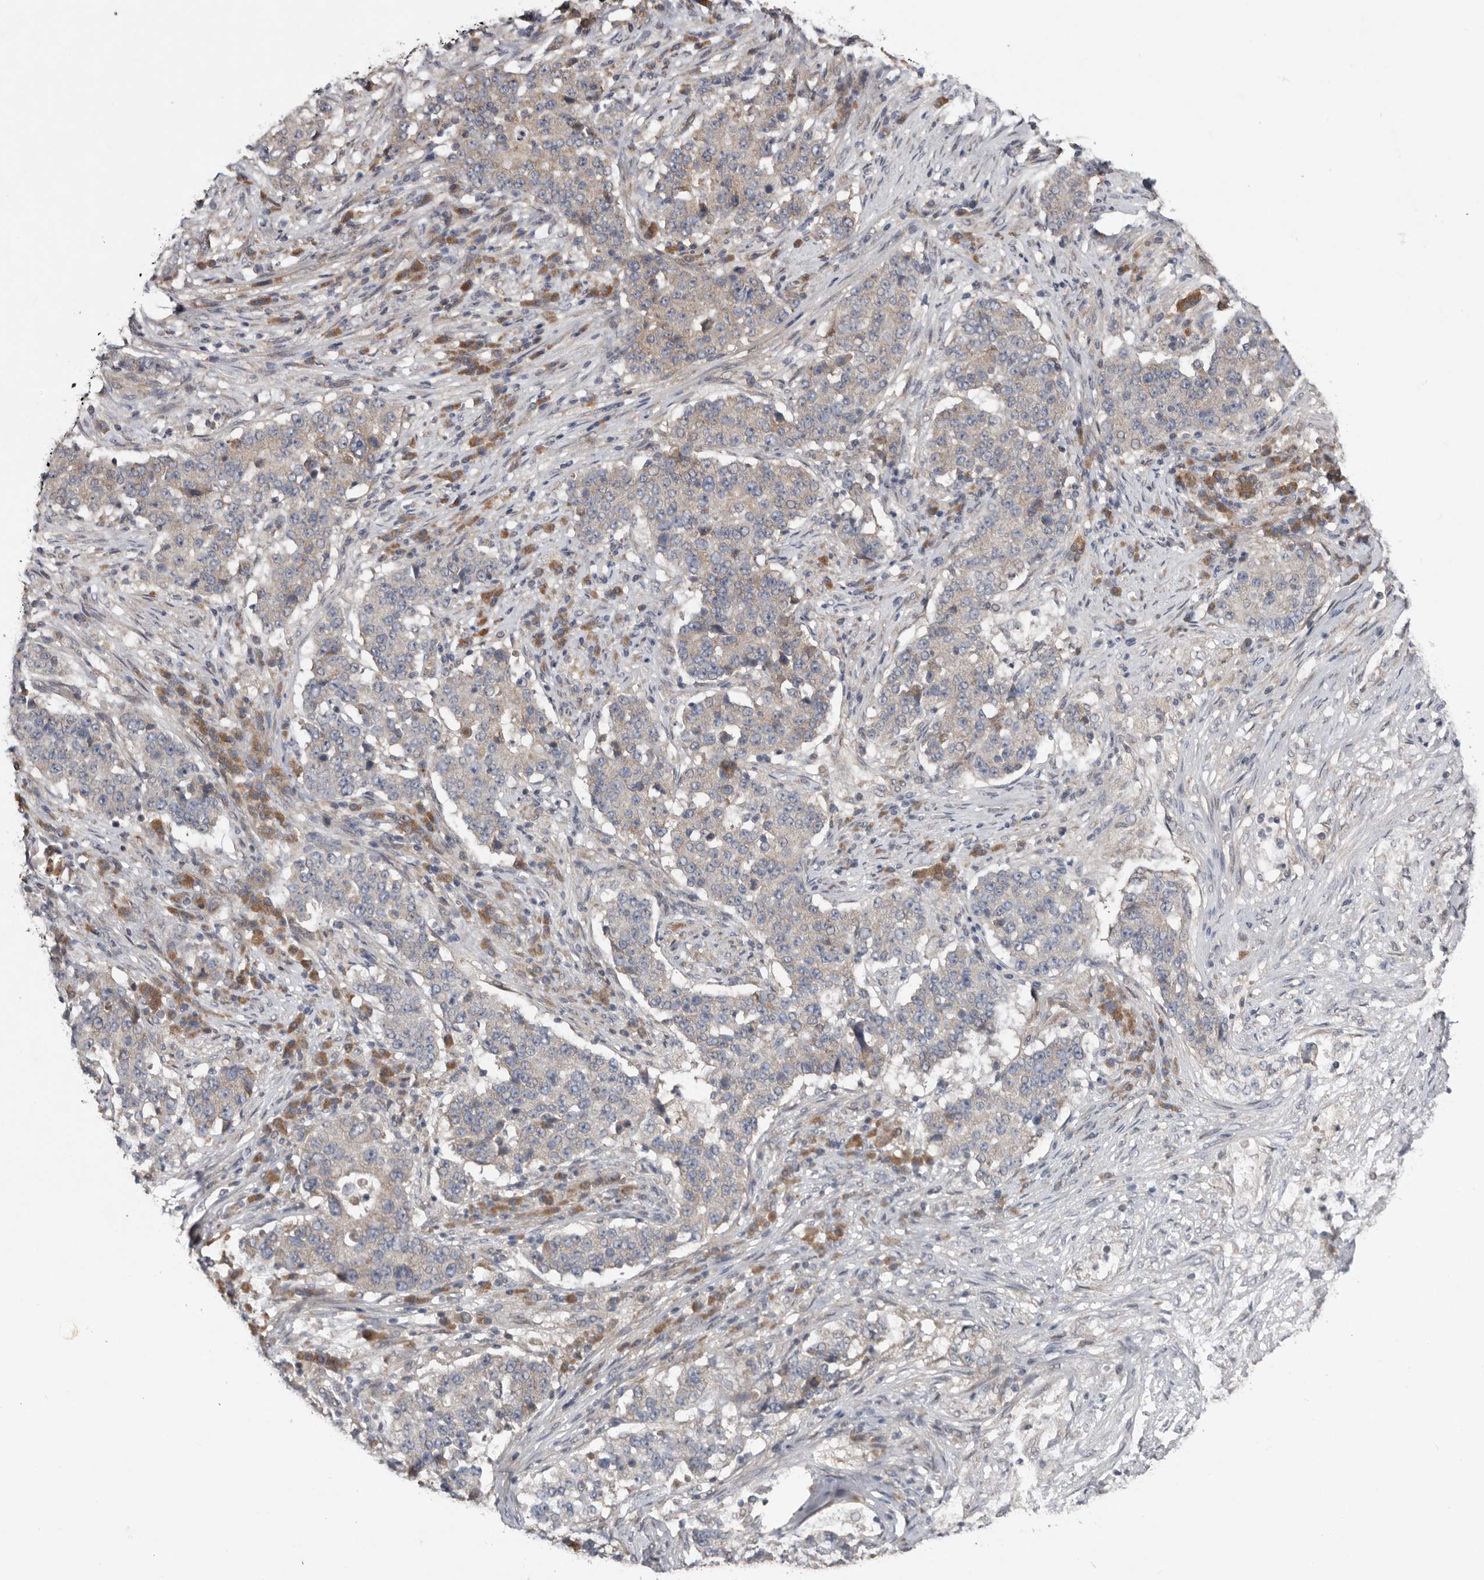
{"staining": {"intensity": "negative", "quantity": "none", "location": "none"}, "tissue": "stomach cancer", "cell_type": "Tumor cells", "image_type": "cancer", "snomed": [{"axis": "morphology", "description": "Adenocarcinoma, NOS"}, {"axis": "topography", "description": "Stomach"}], "caption": "DAB (3,3'-diaminobenzidine) immunohistochemical staining of adenocarcinoma (stomach) shows no significant expression in tumor cells.", "gene": "CHML", "patient": {"sex": "male", "age": 59}}